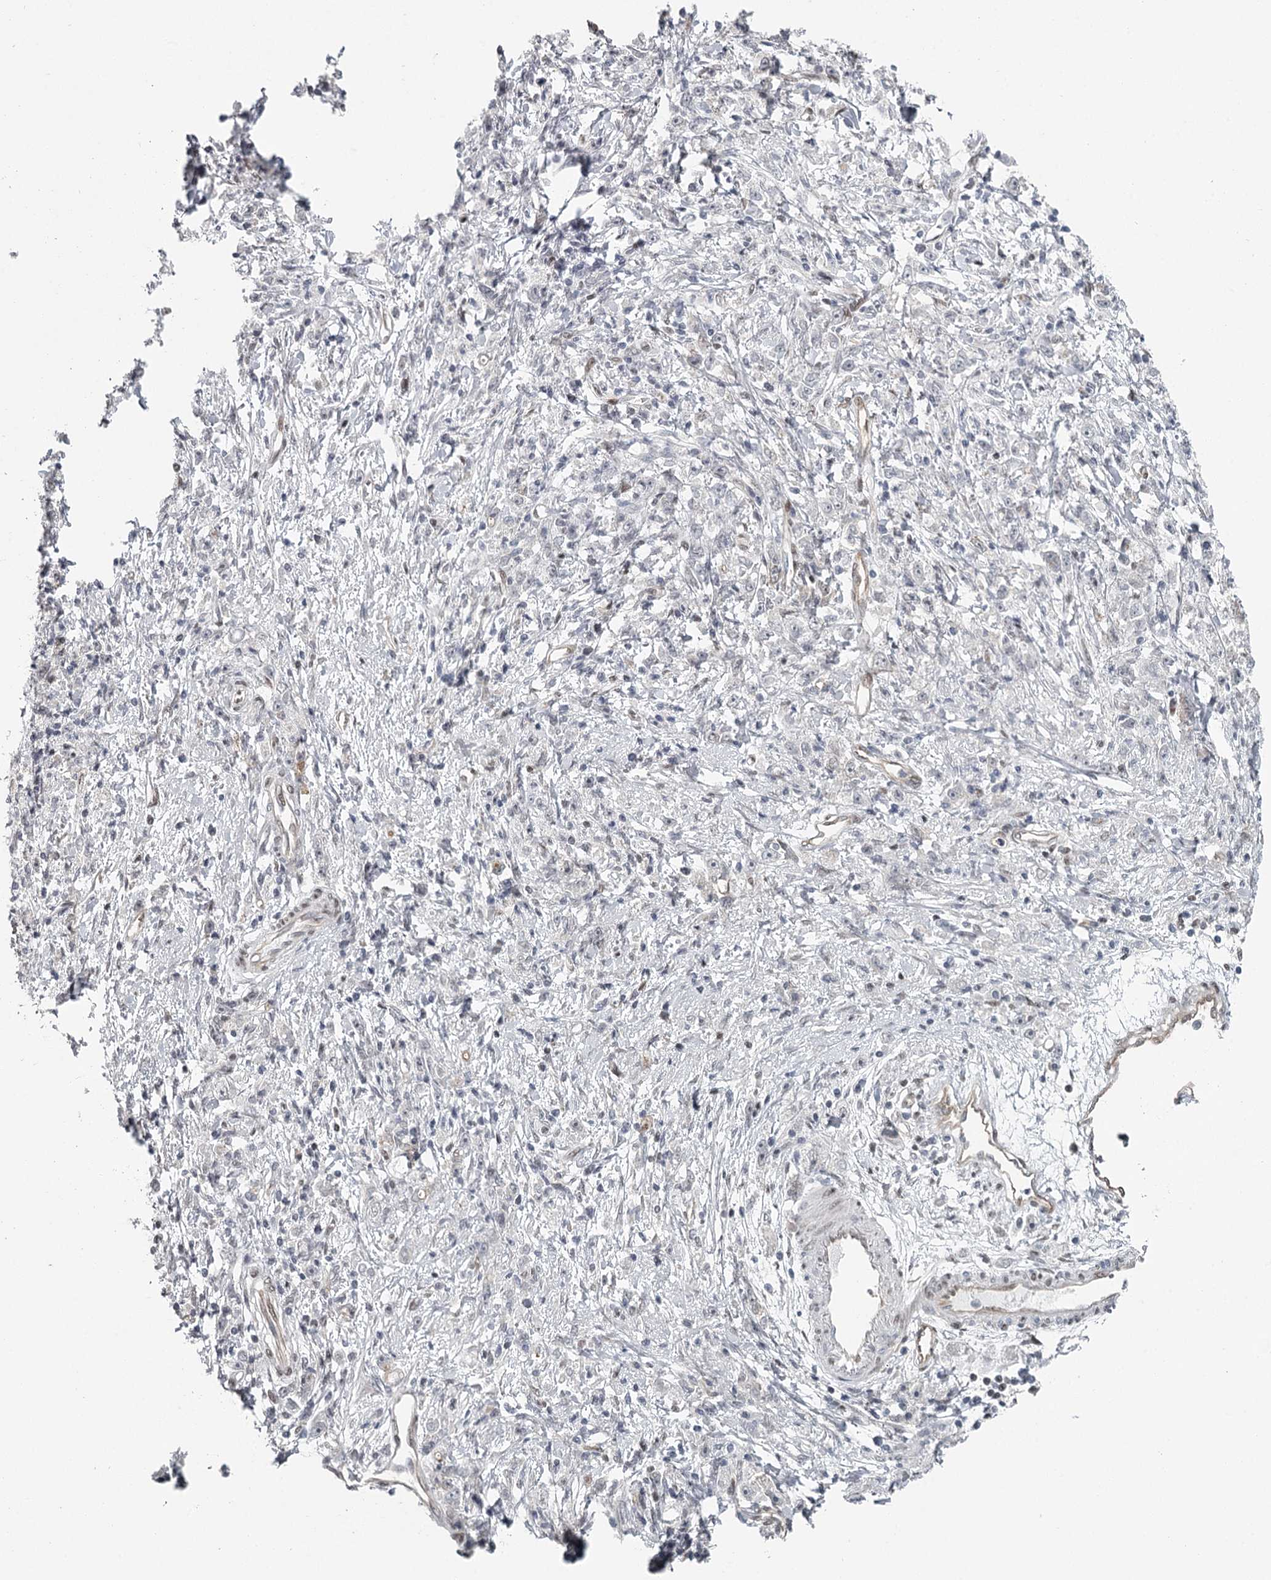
{"staining": {"intensity": "negative", "quantity": "none", "location": "none"}, "tissue": "stomach cancer", "cell_type": "Tumor cells", "image_type": "cancer", "snomed": [{"axis": "morphology", "description": "Adenocarcinoma, NOS"}, {"axis": "topography", "description": "Stomach"}], "caption": "Image shows no significant protein positivity in tumor cells of stomach cancer (adenocarcinoma).", "gene": "FAM13C", "patient": {"sex": "female", "age": 59}}